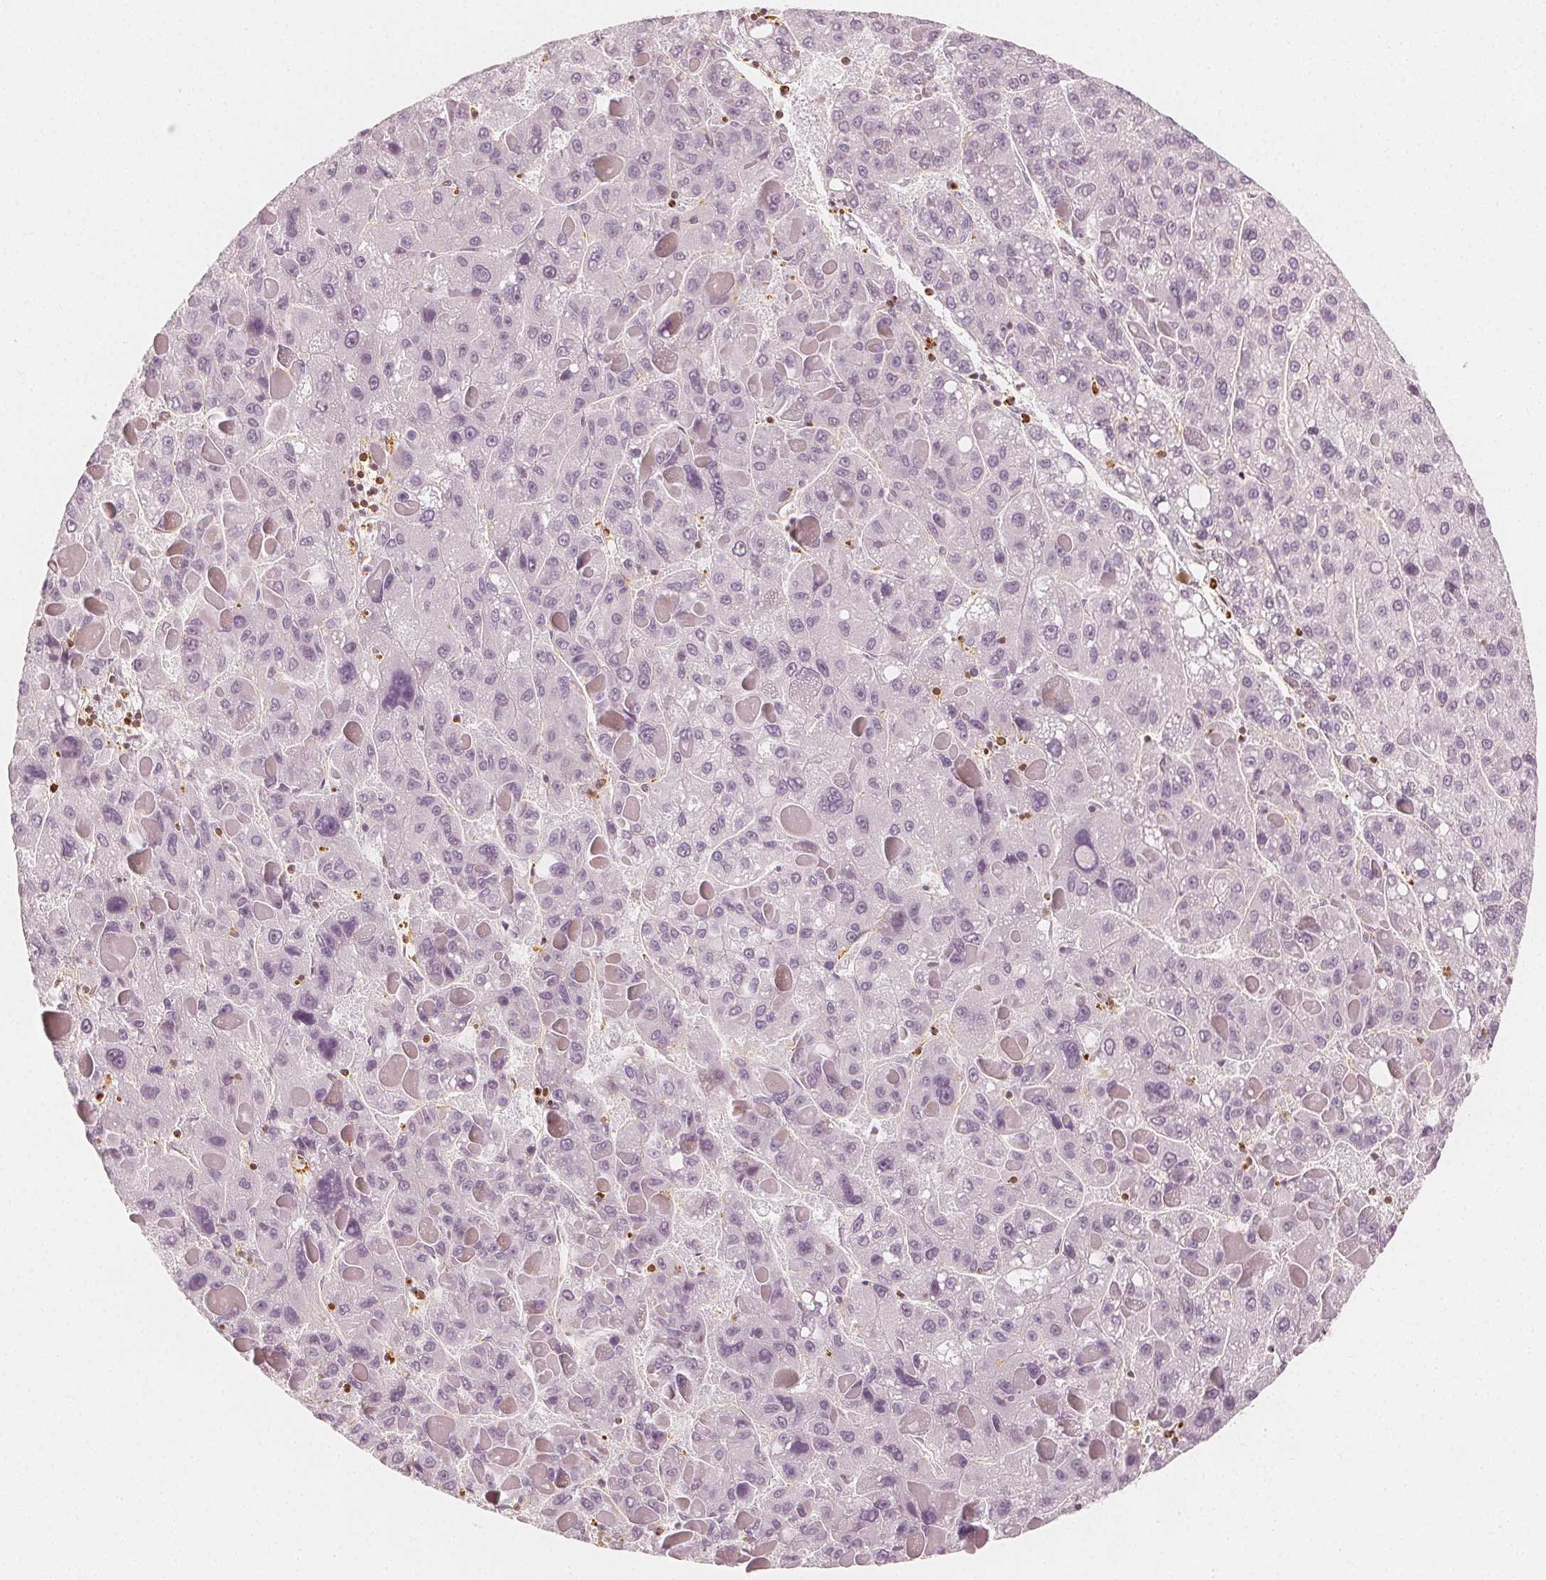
{"staining": {"intensity": "negative", "quantity": "none", "location": "none"}, "tissue": "liver cancer", "cell_type": "Tumor cells", "image_type": "cancer", "snomed": [{"axis": "morphology", "description": "Carcinoma, Hepatocellular, NOS"}, {"axis": "topography", "description": "Liver"}], "caption": "A photomicrograph of liver hepatocellular carcinoma stained for a protein reveals no brown staining in tumor cells. (Brightfield microscopy of DAB IHC at high magnification).", "gene": "ARHGAP26", "patient": {"sex": "female", "age": 82}}